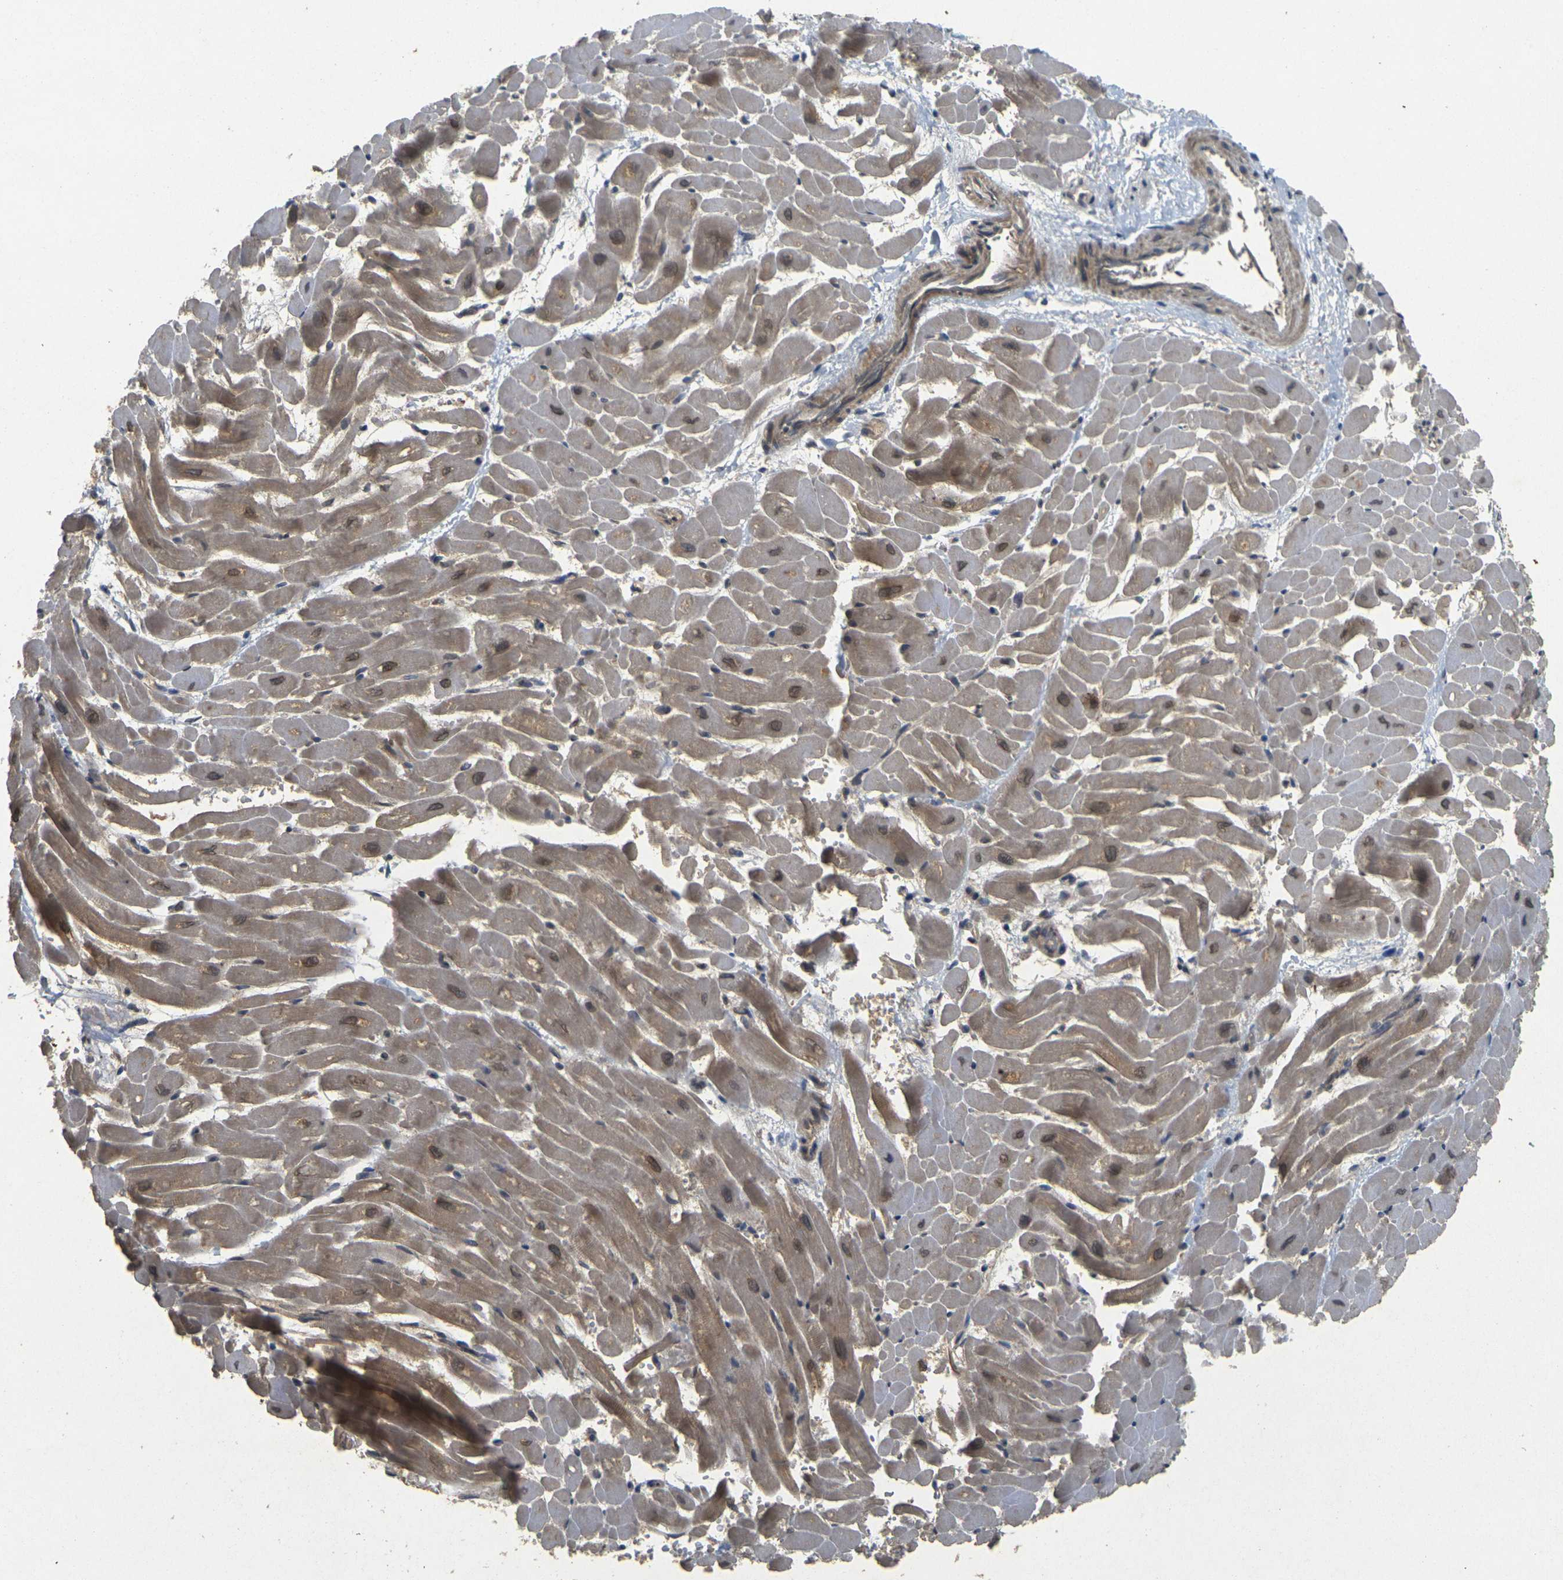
{"staining": {"intensity": "moderate", "quantity": "25%-75%", "location": "cytoplasmic/membranous,nuclear"}, "tissue": "heart muscle", "cell_type": "Cardiomyocytes", "image_type": "normal", "snomed": [{"axis": "morphology", "description": "Normal tissue, NOS"}, {"axis": "topography", "description": "Heart"}], "caption": "High-magnification brightfield microscopy of benign heart muscle stained with DAB (3,3'-diaminobenzidine) (brown) and counterstained with hematoxylin (blue). cardiomyocytes exhibit moderate cytoplasmic/membranous,nuclear staining is appreciated in about25%-75% of cells. The staining is performed using DAB (3,3'-diaminobenzidine) brown chromogen to label protein expression. The nuclei are counter-stained blue using hematoxylin.", "gene": "ERN1", "patient": {"sex": "male", "age": 45}}